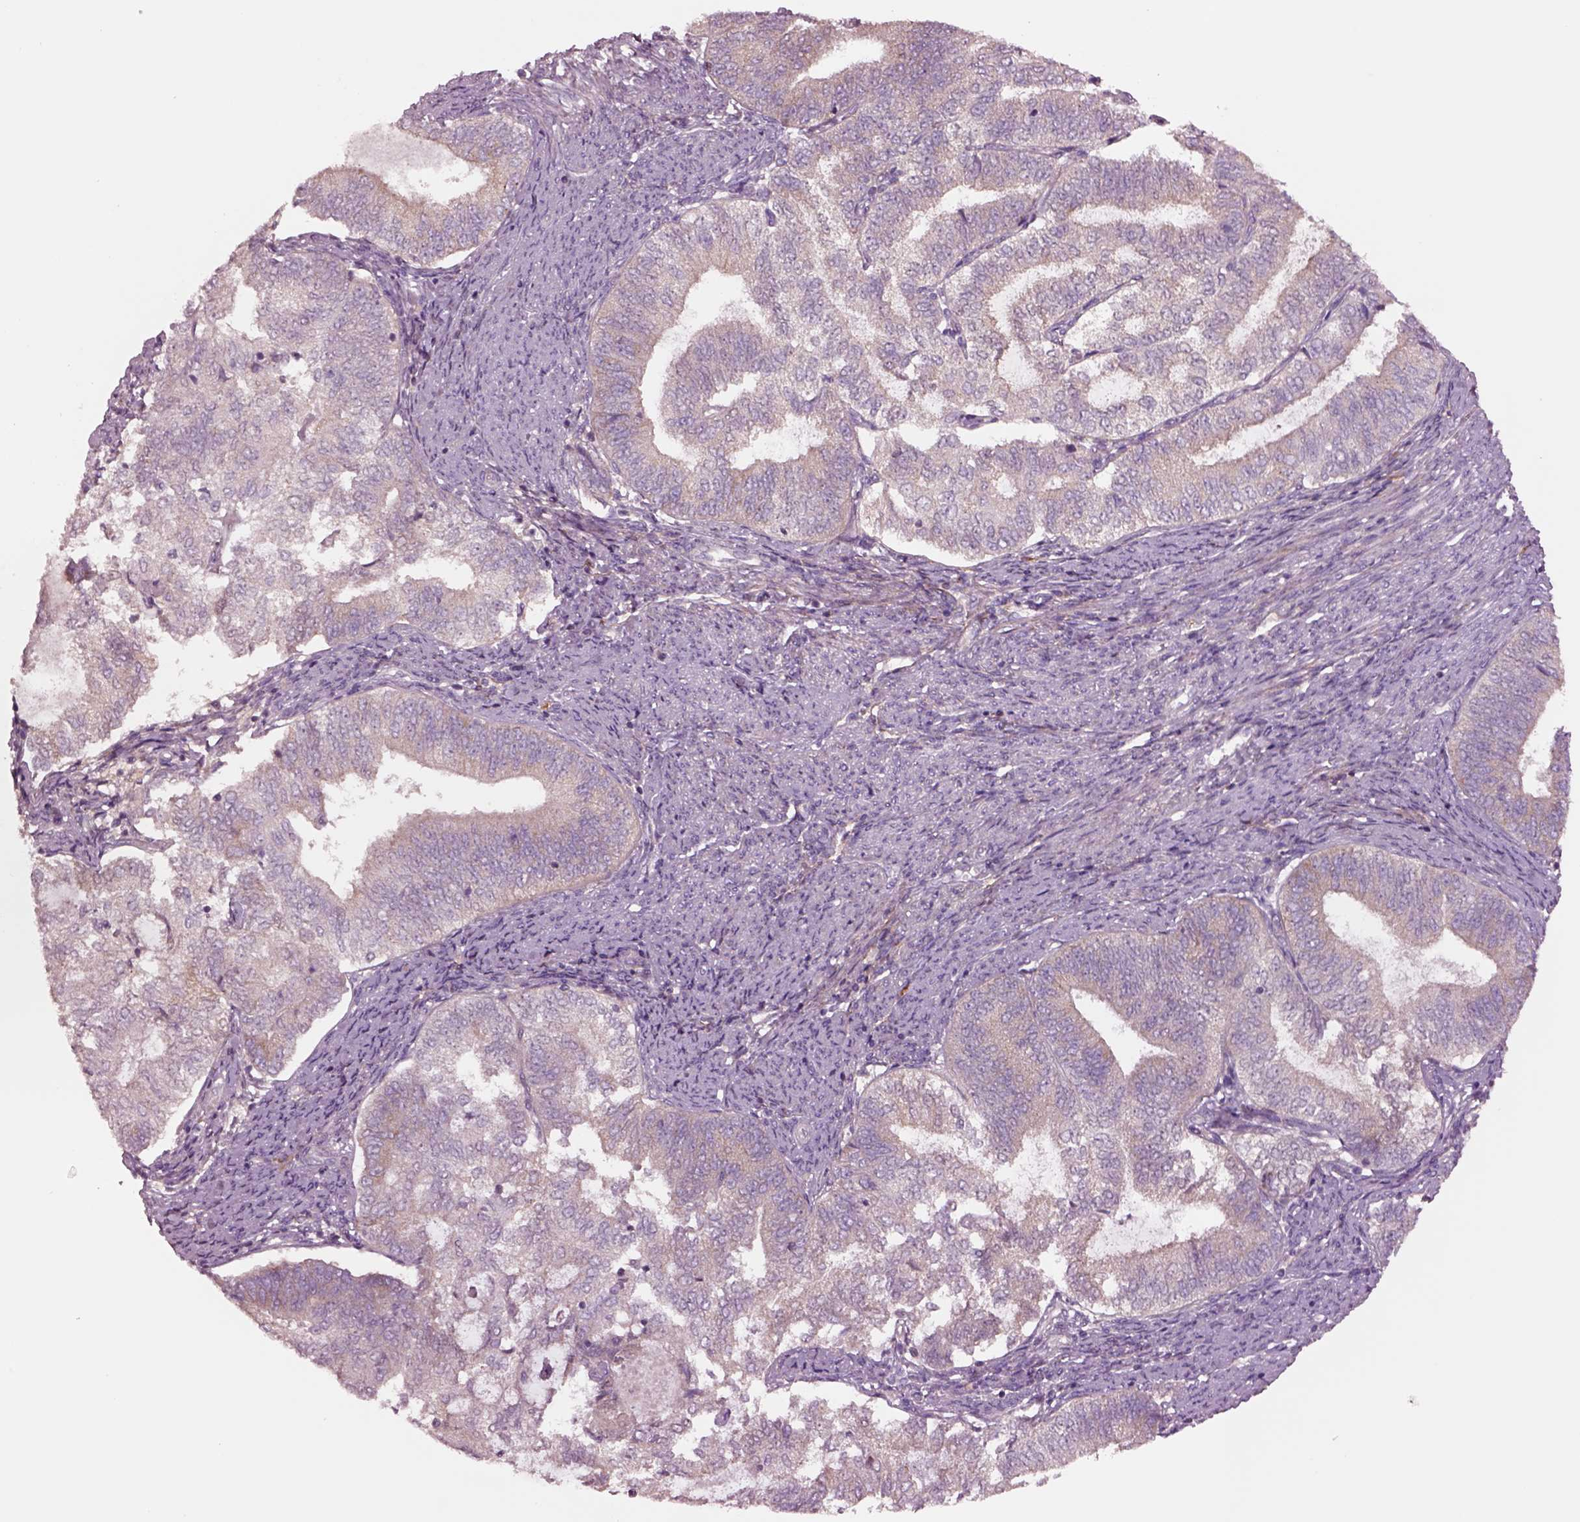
{"staining": {"intensity": "negative", "quantity": "none", "location": "none"}, "tissue": "endometrial cancer", "cell_type": "Tumor cells", "image_type": "cancer", "snomed": [{"axis": "morphology", "description": "Adenocarcinoma, NOS"}, {"axis": "topography", "description": "Endometrium"}], "caption": "Human endometrial cancer (adenocarcinoma) stained for a protein using immunohistochemistry shows no staining in tumor cells.", "gene": "SEC23A", "patient": {"sex": "female", "age": 65}}